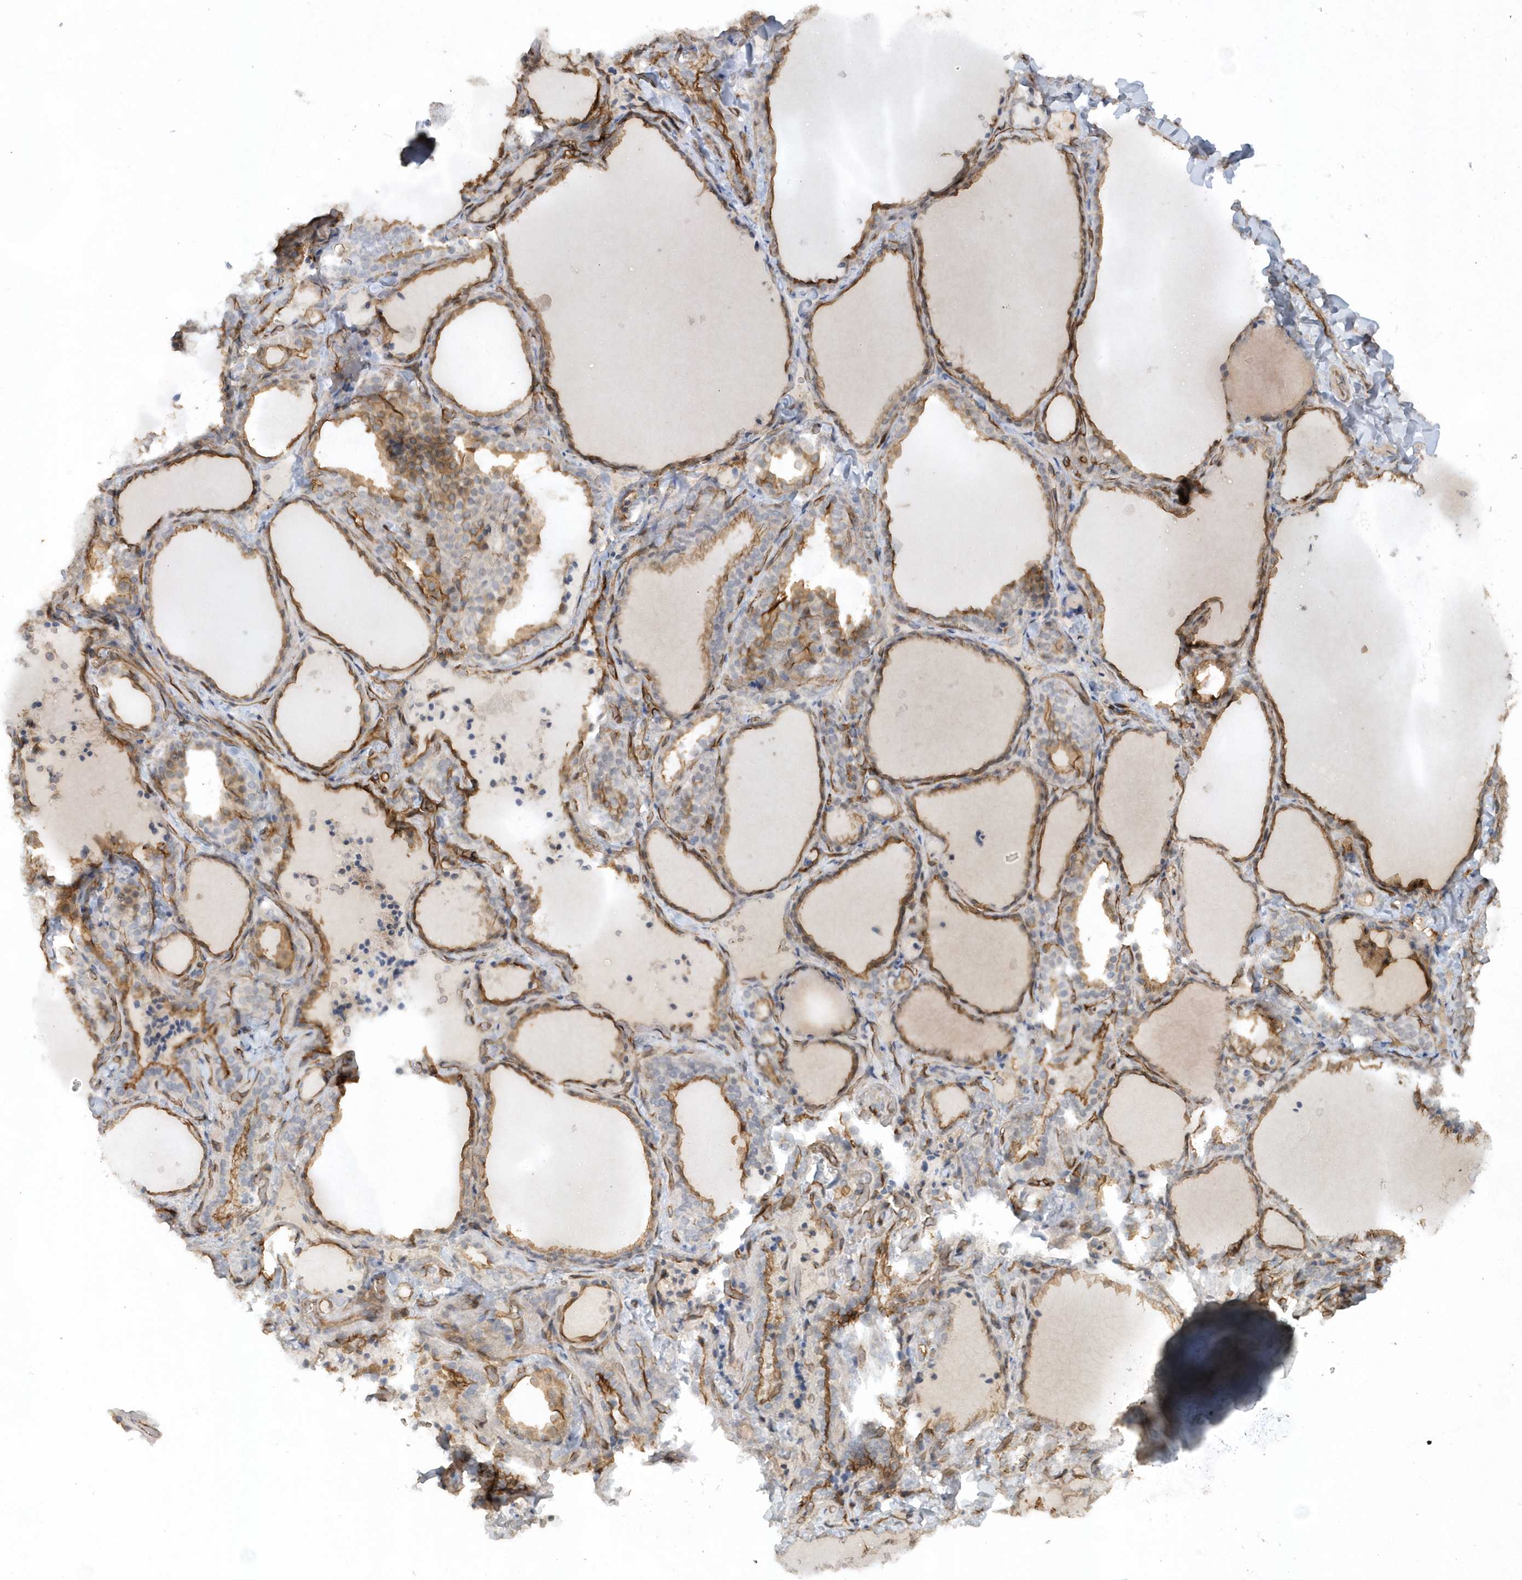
{"staining": {"intensity": "moderate", "quantity": ">75%", "location": "cytoplasmic/membranous"}, "tissue": "thyroid gland", "cell_type": "Glandular cells", "image_type": "normal", "snomed": [{"axis": "morphology", "description": "Normal tissue, NOS"}, {"axis": "topography", "description": "Thyroid gland"}], "caption": "Immunohistochemistry (IHC) staining of benign thyroid gland, which shows medium levels of moderate cytoplasmic/membranous expression in approximately >75% of glandular cells indicating moderate cytoplasmic/membranous protein staining. The staining was performed using DAB (3,3'-diaminobenzidine) (brown) for protein detection and nuclei were counterstained in hematoxylin (blue).", "gene": "RAI14", "patient": {"sex": "female", "age": 22}}